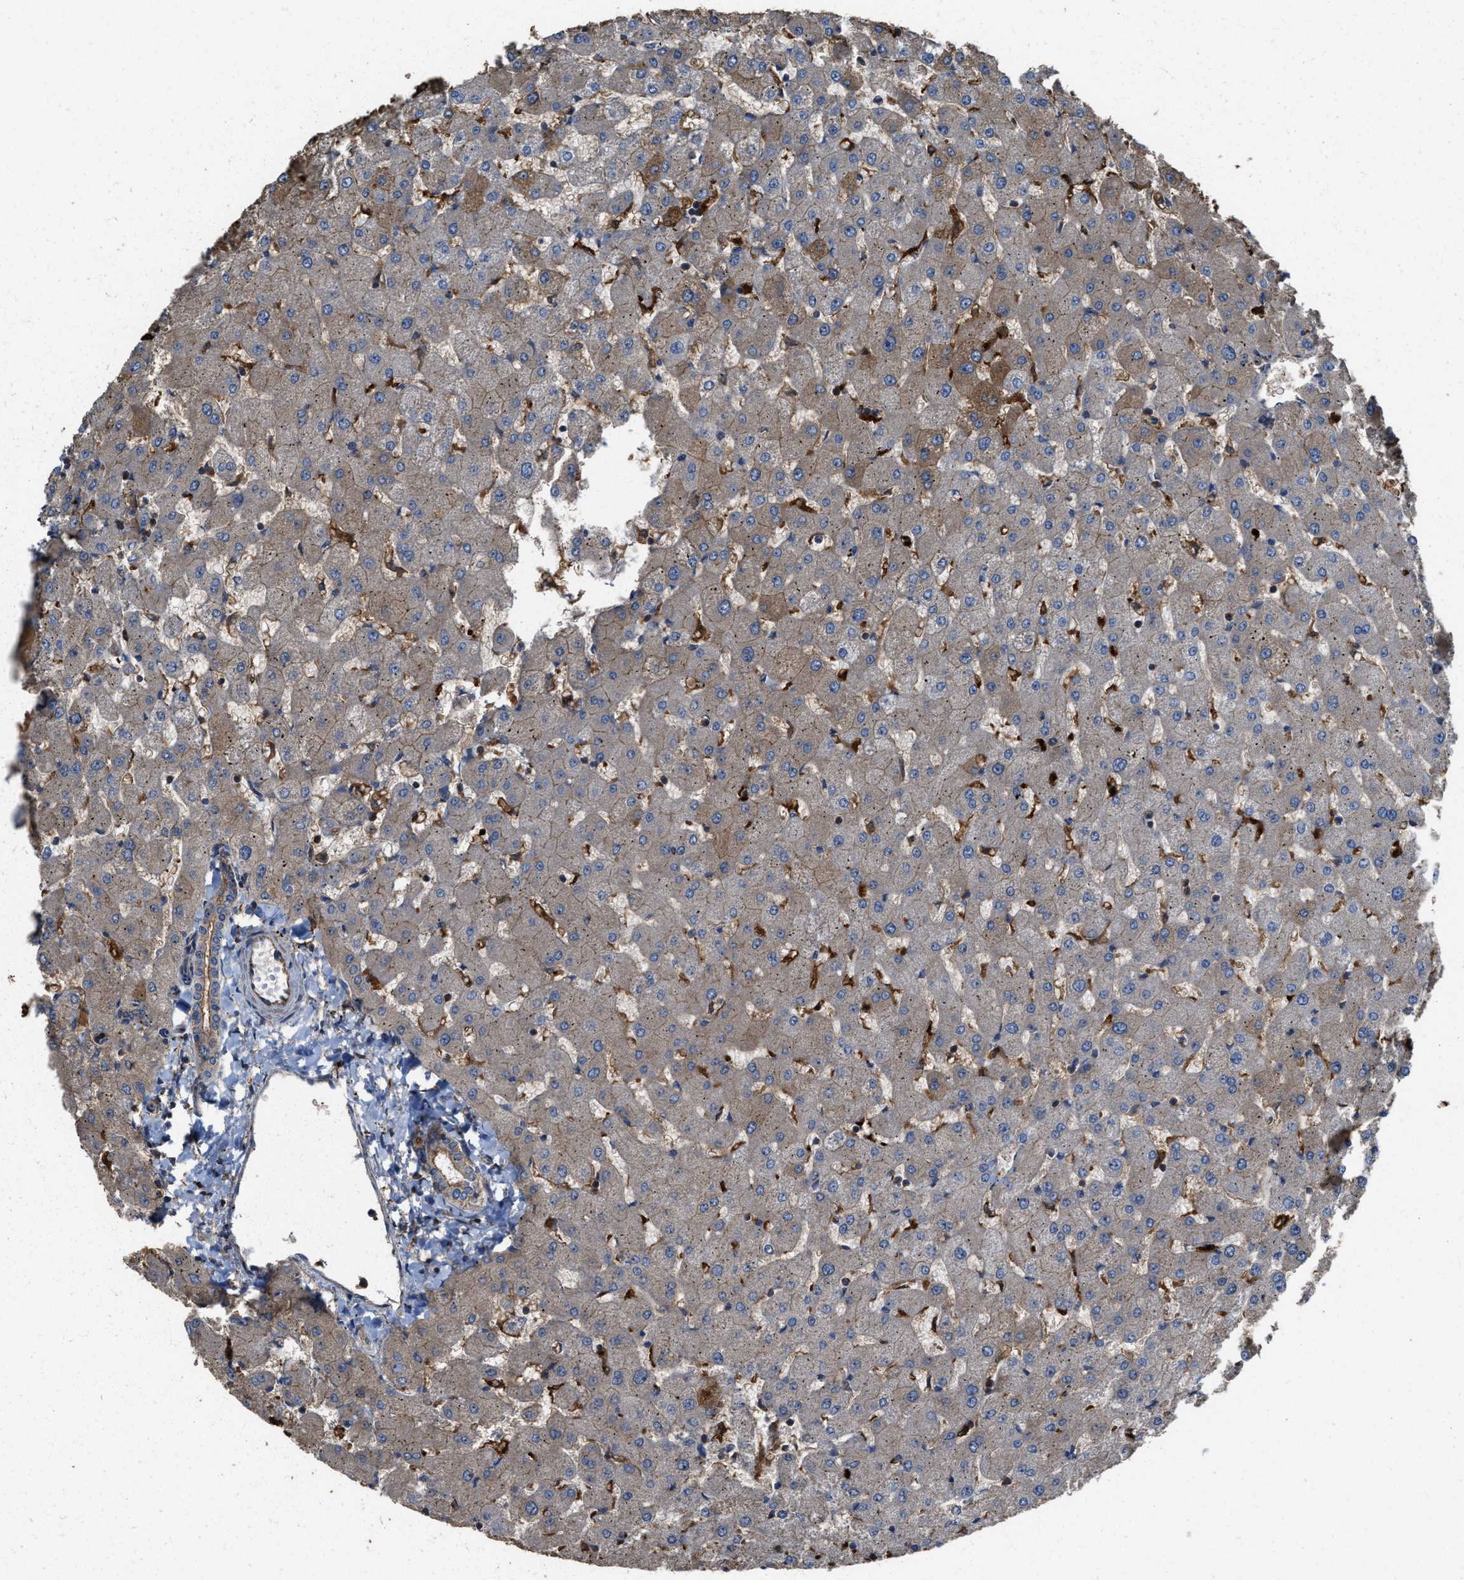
{"staining": {"intensity": "moderate", "quantity": "25%-75%", "location": "cytoplasmic/membranous"}, "tissue": "liver", "cell_type": "Cholangiocytes", "image_type": "normal", "snomed": [{"axis": "morphology", "description": "Normal tissue, NOS"}, {"axis": "topography", "description": "Liver"}], "caption": "This image displays unremarkable liver stained with immunohistochemistry (IHC) to label a protein in brown. The cytoplasmic/membranous of cholangiocytes show moderate positivity for the protein. Nuclei are counter-stained blue.", "gene": "ATIC", "patient": {"sex": "female", "age": 63}}